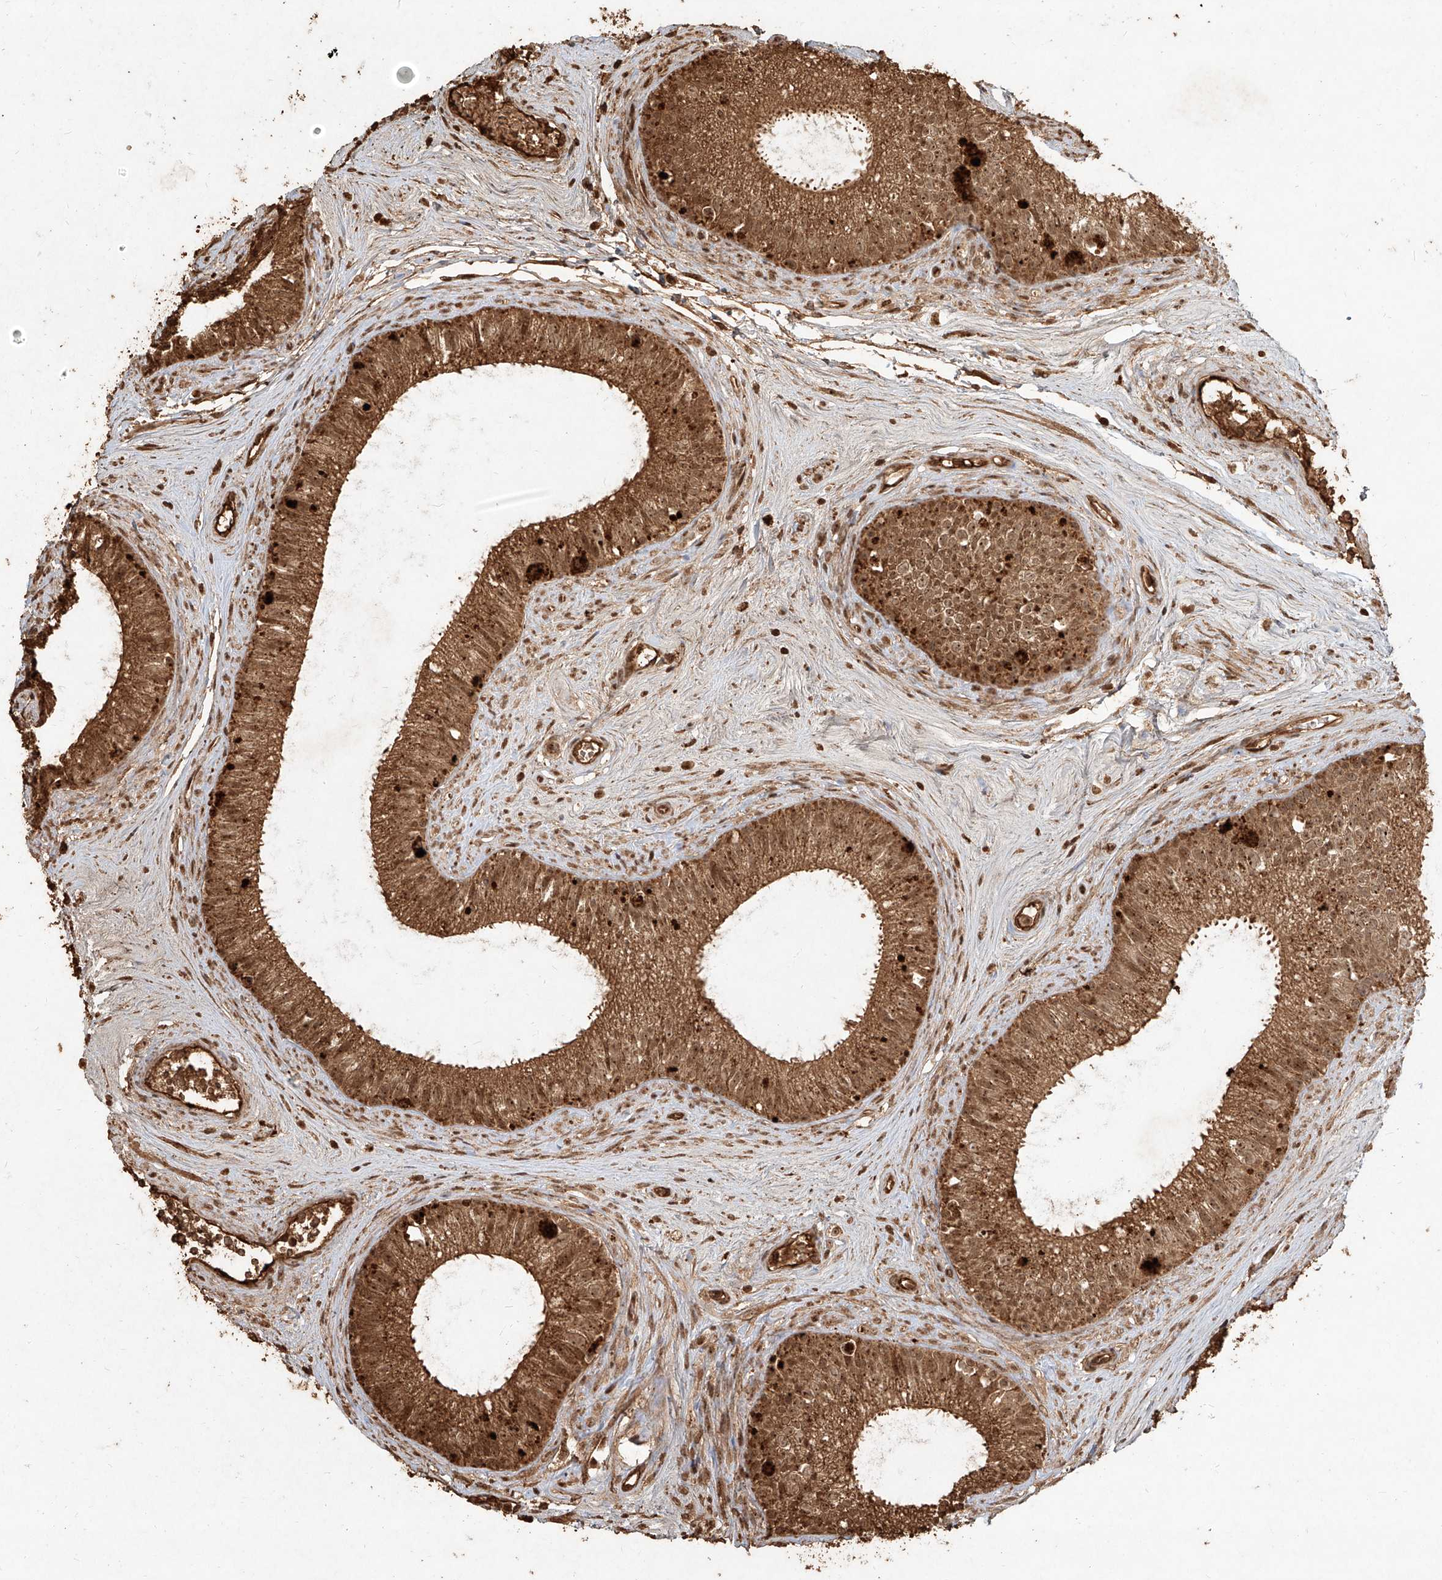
{"staining": {"intensity": "strong", "quantity": ">75%", "location": "cytoplasmic/membranous,nuclear"}, "tissue": "epididymis", "cell_type": "Glandular cells", "image_type": "normal", "snomed": [{"axis": "morphology", "description": "Normal tissue, NOS"}, {"axis": "topography", "description": "Epididymis"}], "caption": "Immunohistochemical staining of unremarkable human epididymis displays strong cytoplasmic/membranous,nuclear protein positivity in about >75% of glandular cells.", "gene": "UBE2K", "patient": {"sex": "male", "age": 71}}